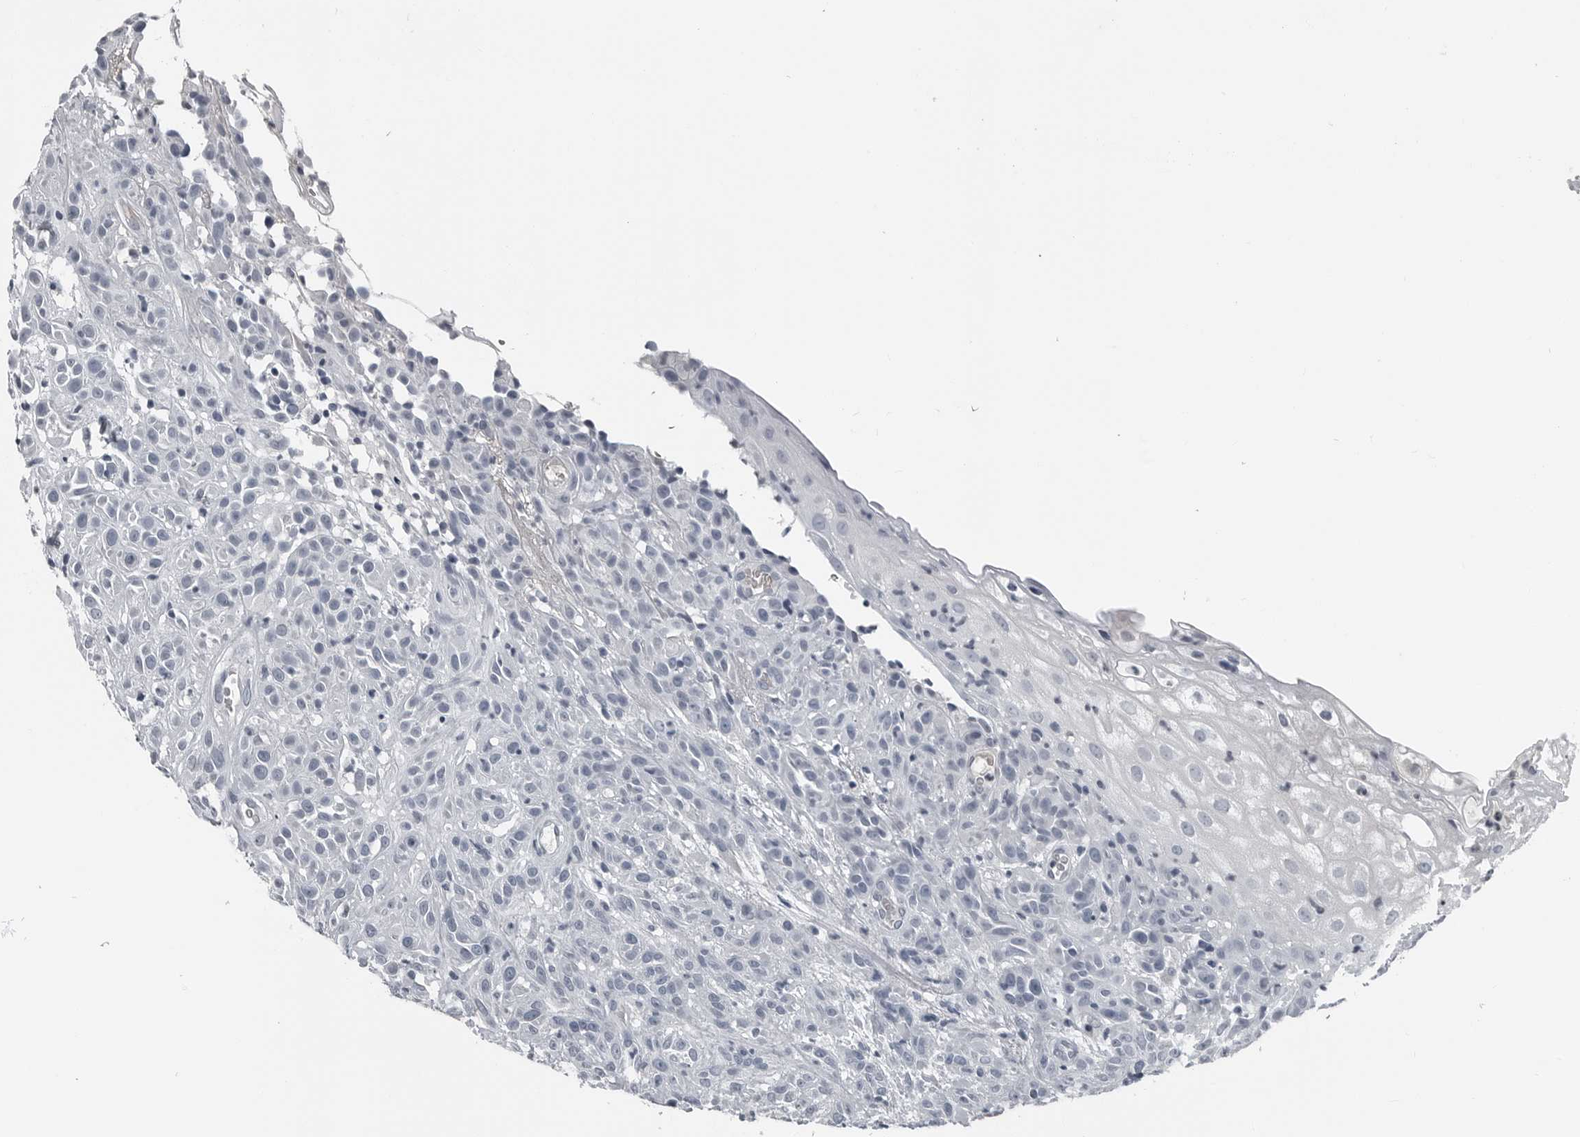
{"staining": {"intensity": "negative", "quantity": "none", "location": "none"}, "tissue": "head and neck cancer", "cell_type": "Tumor cells", "image_type": "cancer", "snomed": [{"axis": "morphology", "description": "Normal tissue, NOS"}, {"axis": "morphology", "description": "Squamous cell carcinoma, NOS"}, {"axis": "topography", "description": "Cartilage tissue"}, {"axis": "topography", "description": "Head-Neck"}], "caption": "The histopathology image shows no staining of tumor cells in head and neck cancer.", "gene": "SPINK1", "patient": {"sex": "male", "age": 62}}